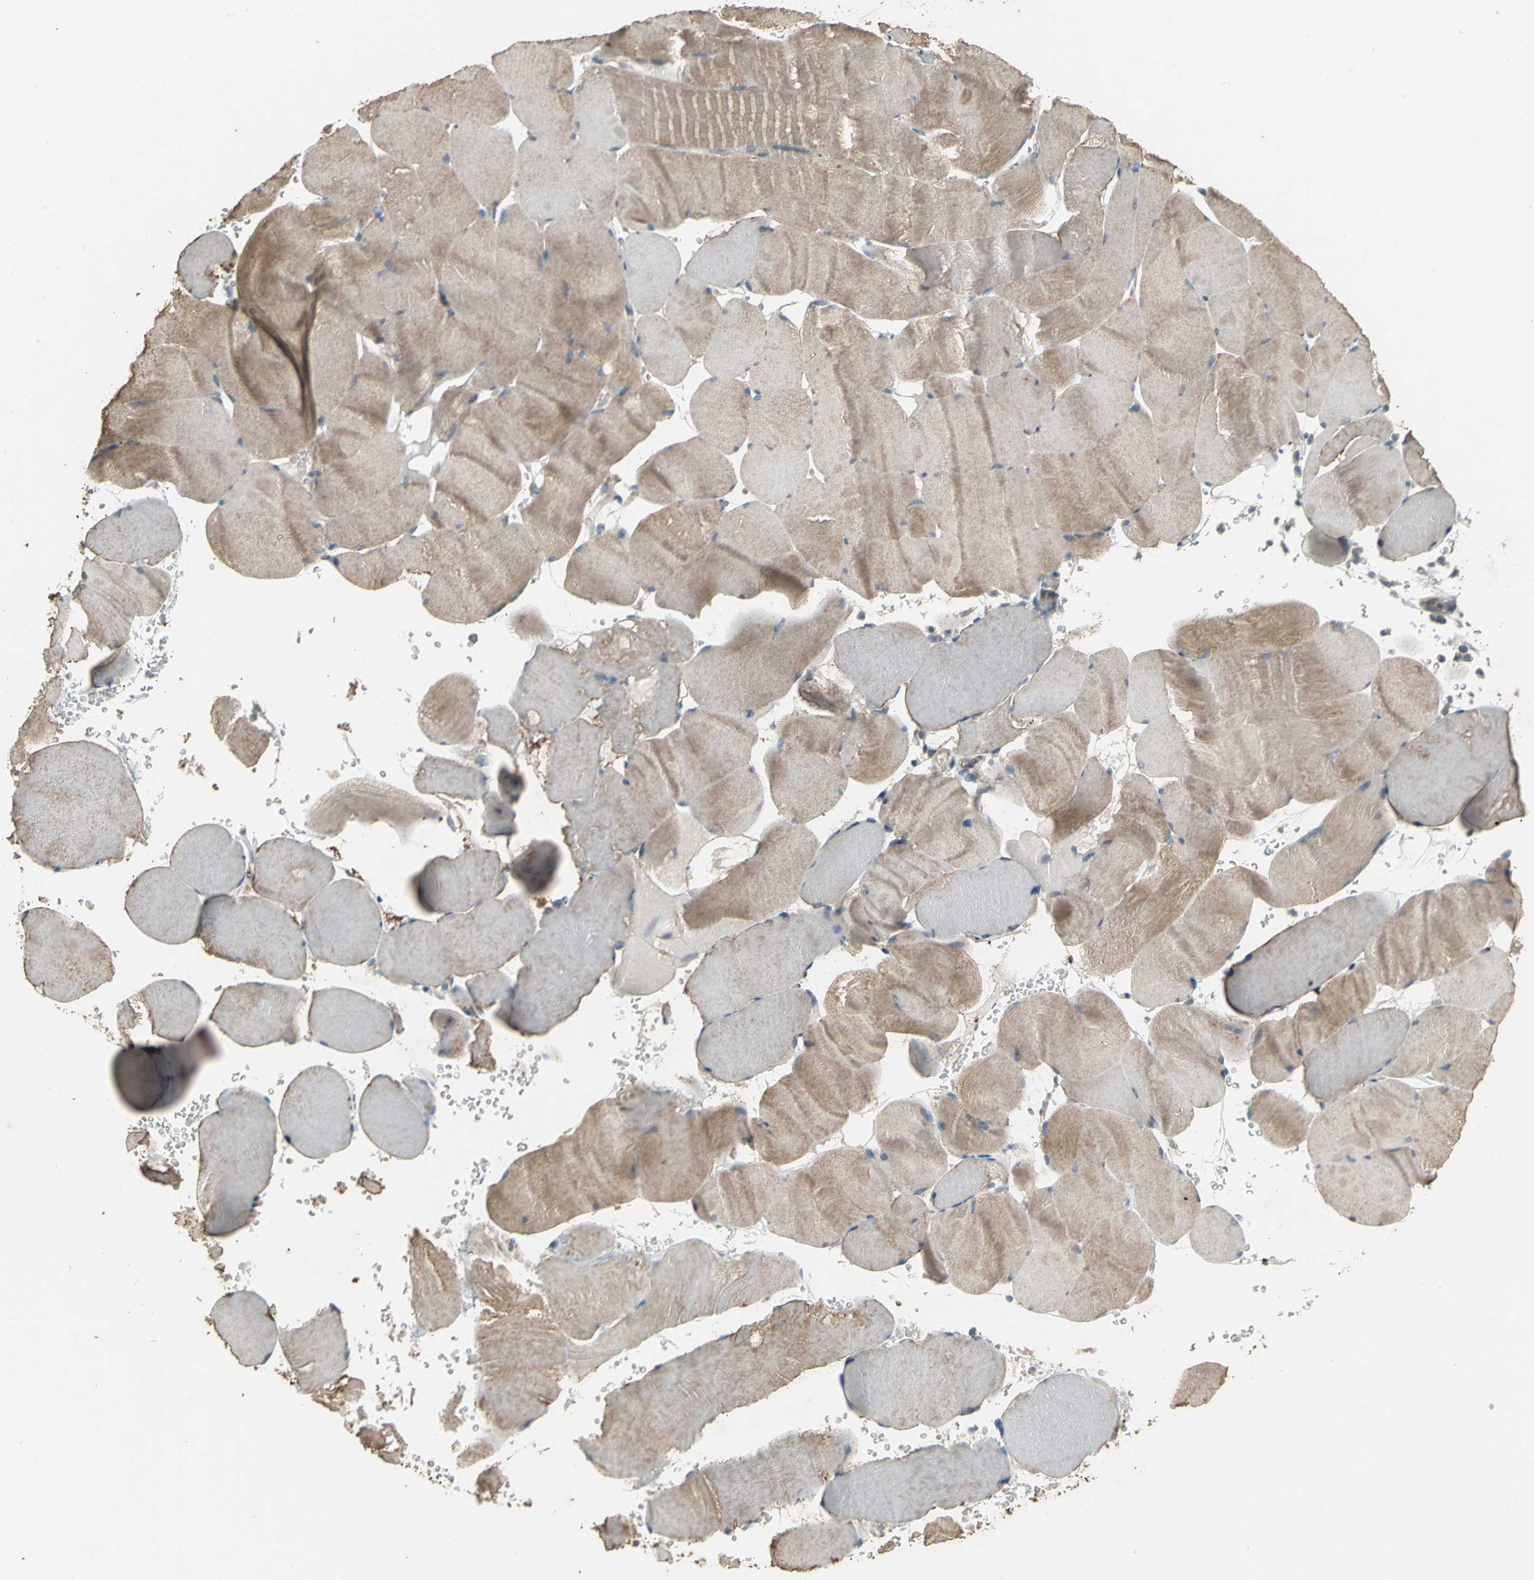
{"staining": {"intensity": "moderate", "quantity": ">75%", "location": "cytoplasmic/membranous"}, "tissue": "skeletal muscle", "cell_type": "Myocytes", "image_type": "normal", "snomed": [{"axis": "morphology", "description": "Normal tissue, NOS"}, {"axis": "topography", "description": "Skeletal muscle"}], "caption": "Immunohistochemistry histopathology image of unremarkable skeletal muscle: skeletal muscle stained using immunohistochemistry exhibits medium levels of moderate protein expression localized specifically in the cytoplasmic/membranous of myocytes, appearing as a cytoplasmic/membranous brown color.", "gene": "MET", "patient": {"sex": "male", "age": 62}}